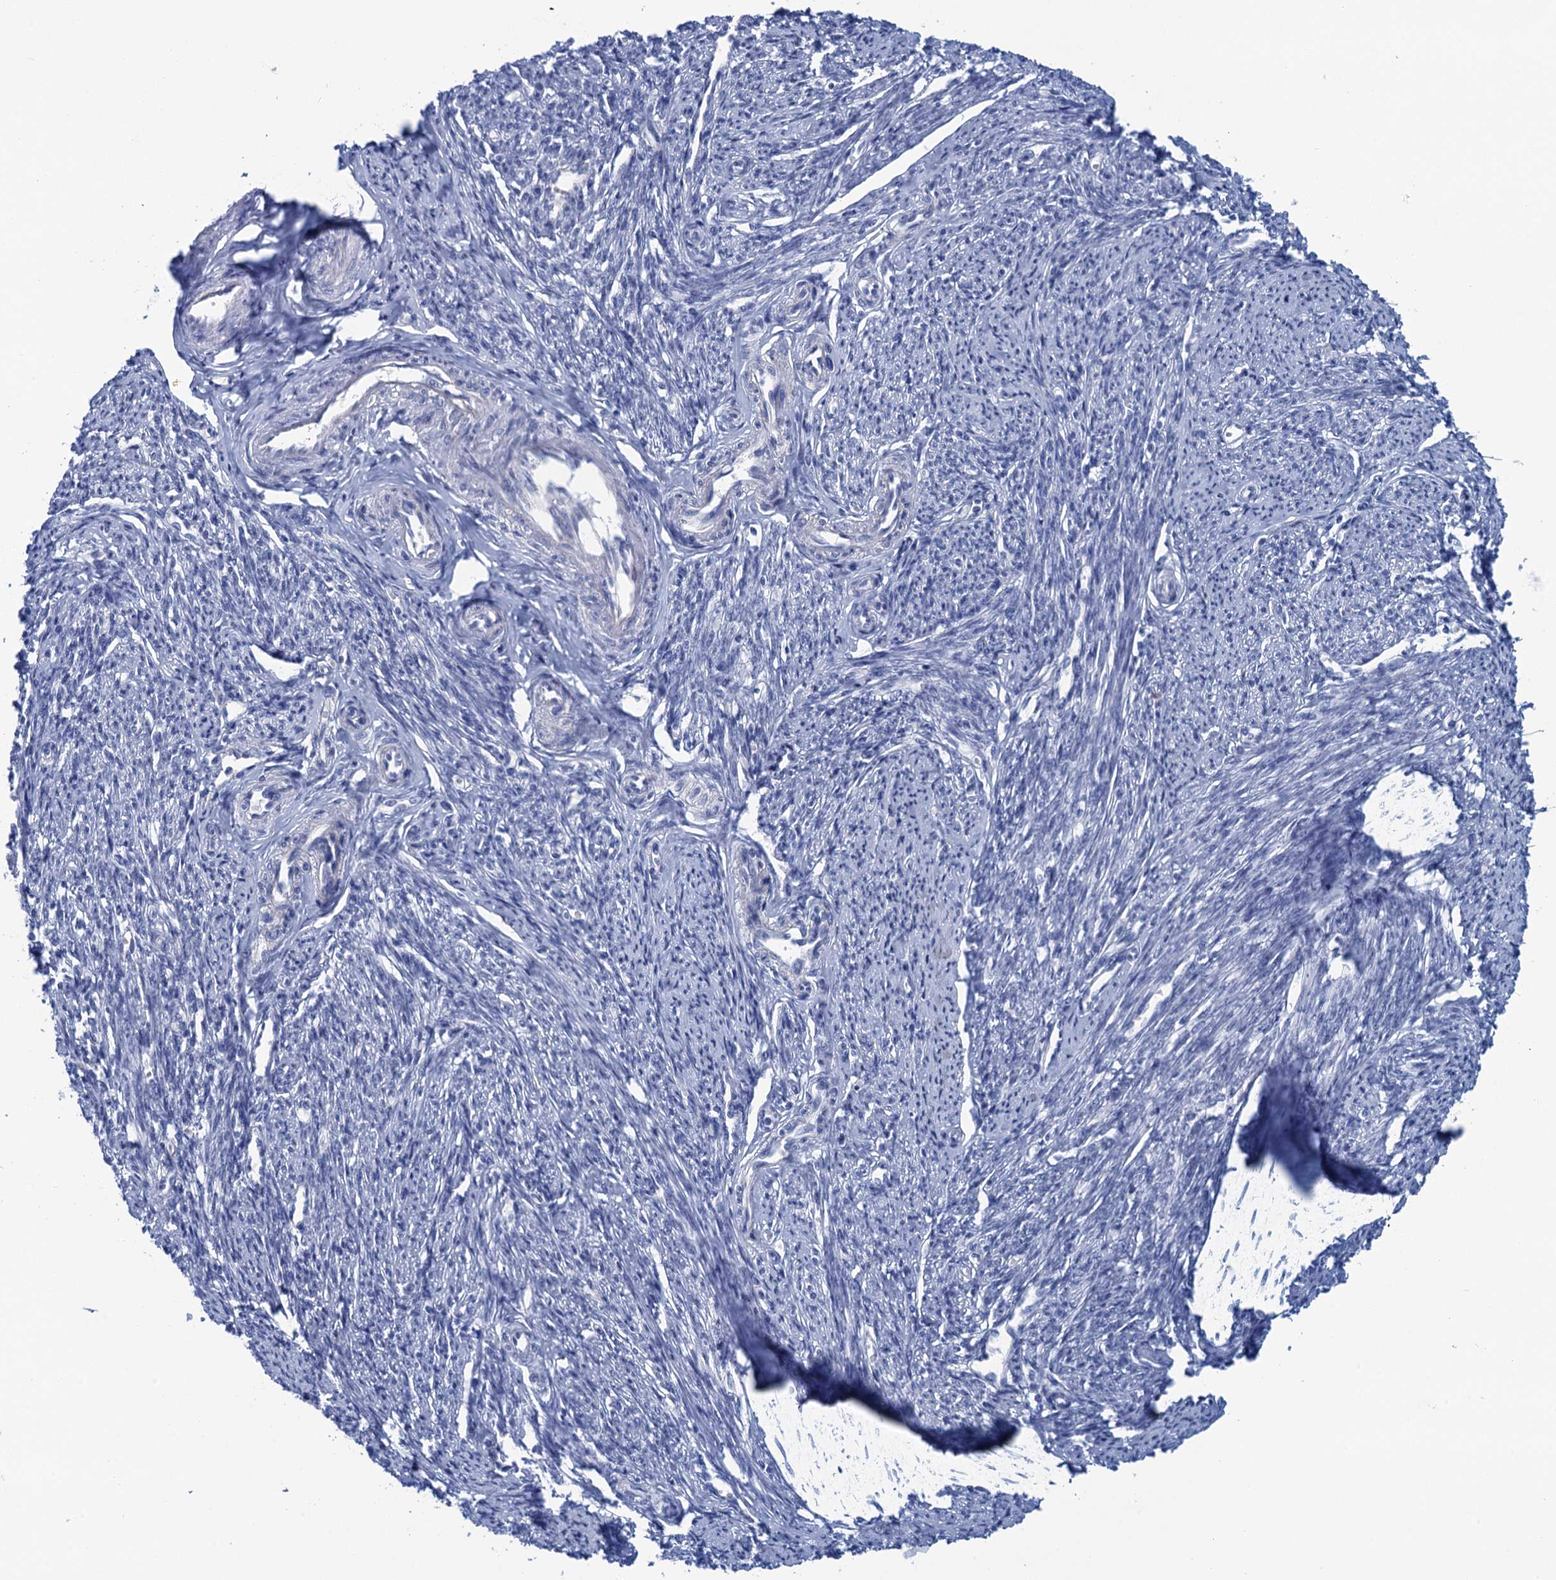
{"staining": {"intensity": "negative", "quantity": "none", "location": "none"}, "tissue": "smooth muscle", "cell_type": "Smooth muscle cells", "image_type": "normal", "snomed": [{"axis": "morphology", "description": "Normal tissue, NOS"}, {"axis": "topography", "description": "Smooth muscle"}, {"axis": "topography", "description": "Uterus"}], "caption": "A high-resolution histopathology image shows immunohistochemistry staining of normal smooth muscle, which reveals no significant expression in smooth muscle cells.", "gene": "CALML5", "patient": {"sex": "female", "age": 59}}